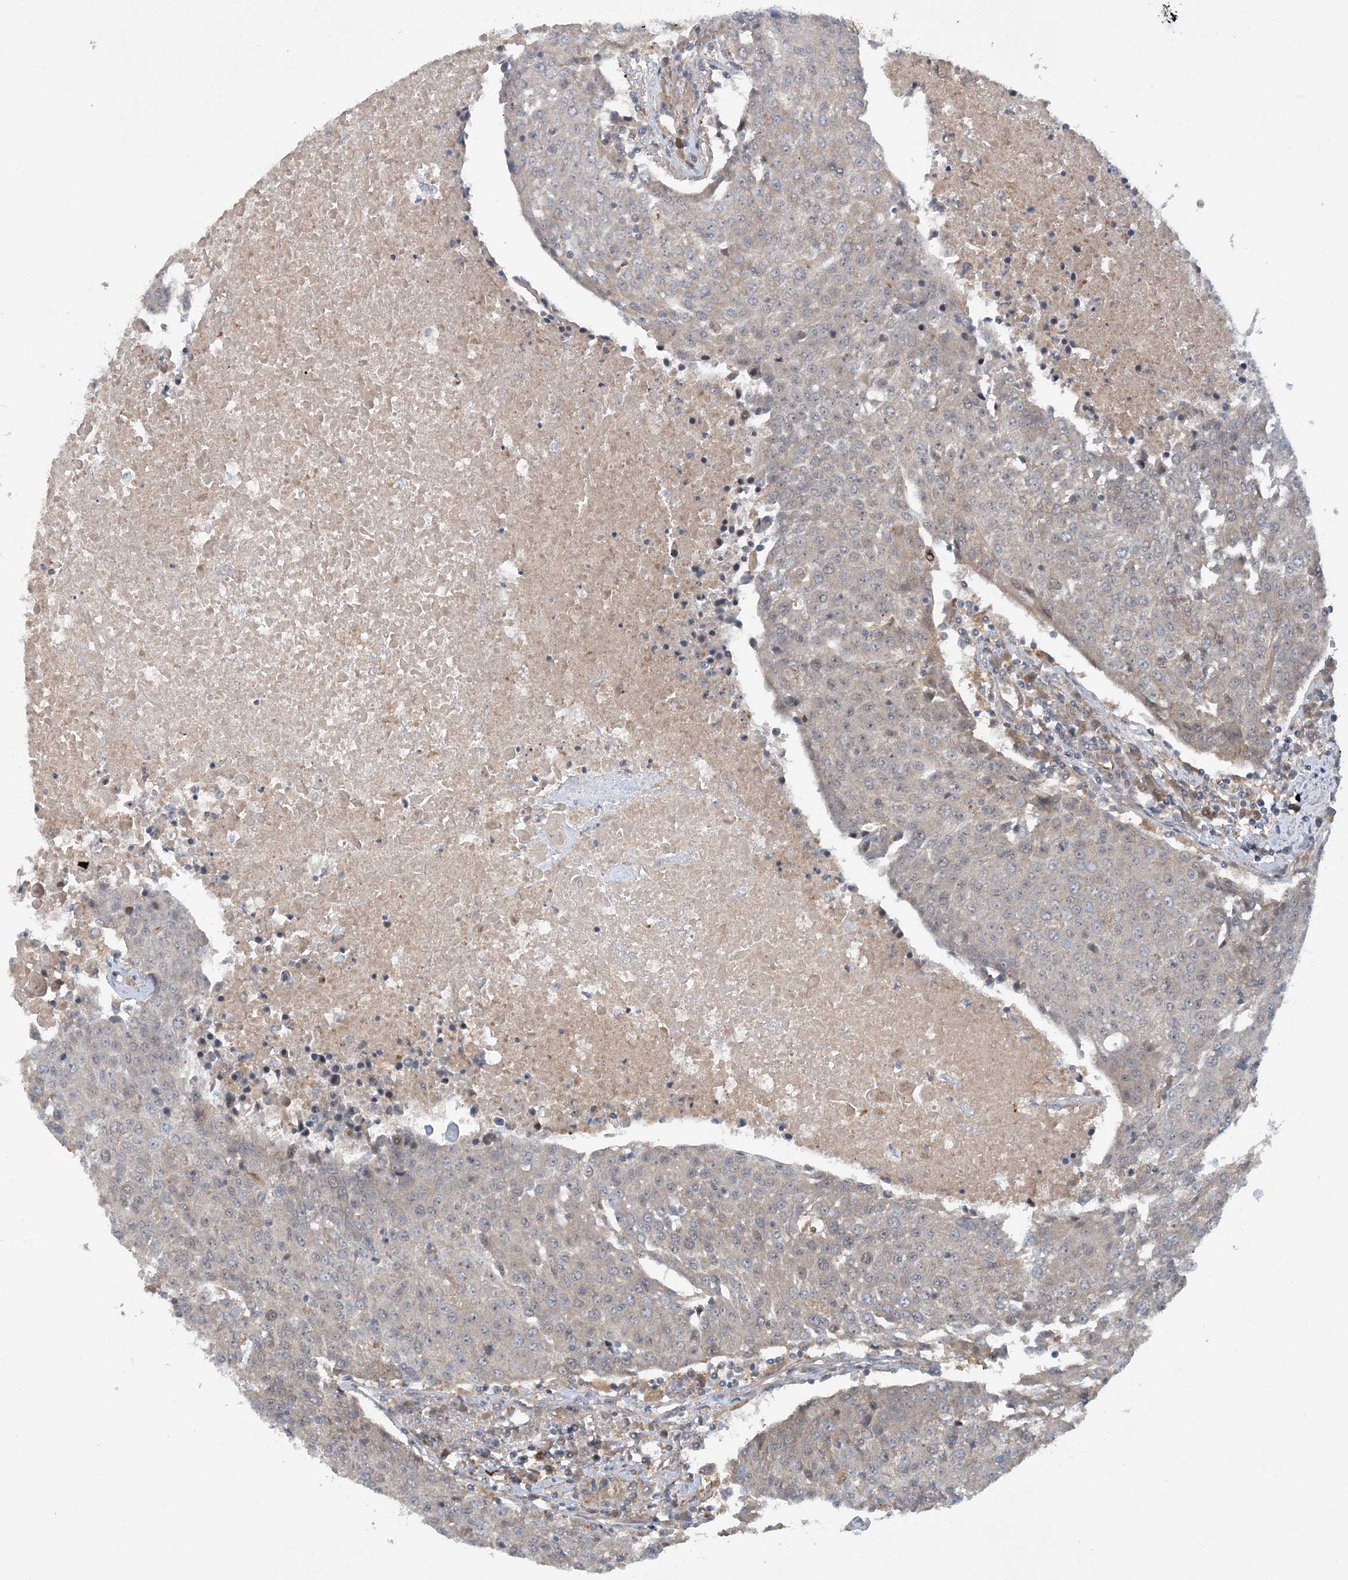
{"staining": {"intensity": "weak", "quantity": "<25%", "location": "cytoplasmic/membranous"}, "tissue": "urothelial cancer", "cell_type": "Tumor cells", "image_type": "cancer", "snomed": [{"axis": "morphology", "description": "Urothelial carcinoma, High grade"}, {"axis": "topography", "description": "Urinary bladder"}], "caption": "Histopathology image shows no significant protein expression in tumor cells of urothelial cancer.", "gene": "HEMK1", "patient": {"sex": "female", "age": 85}}